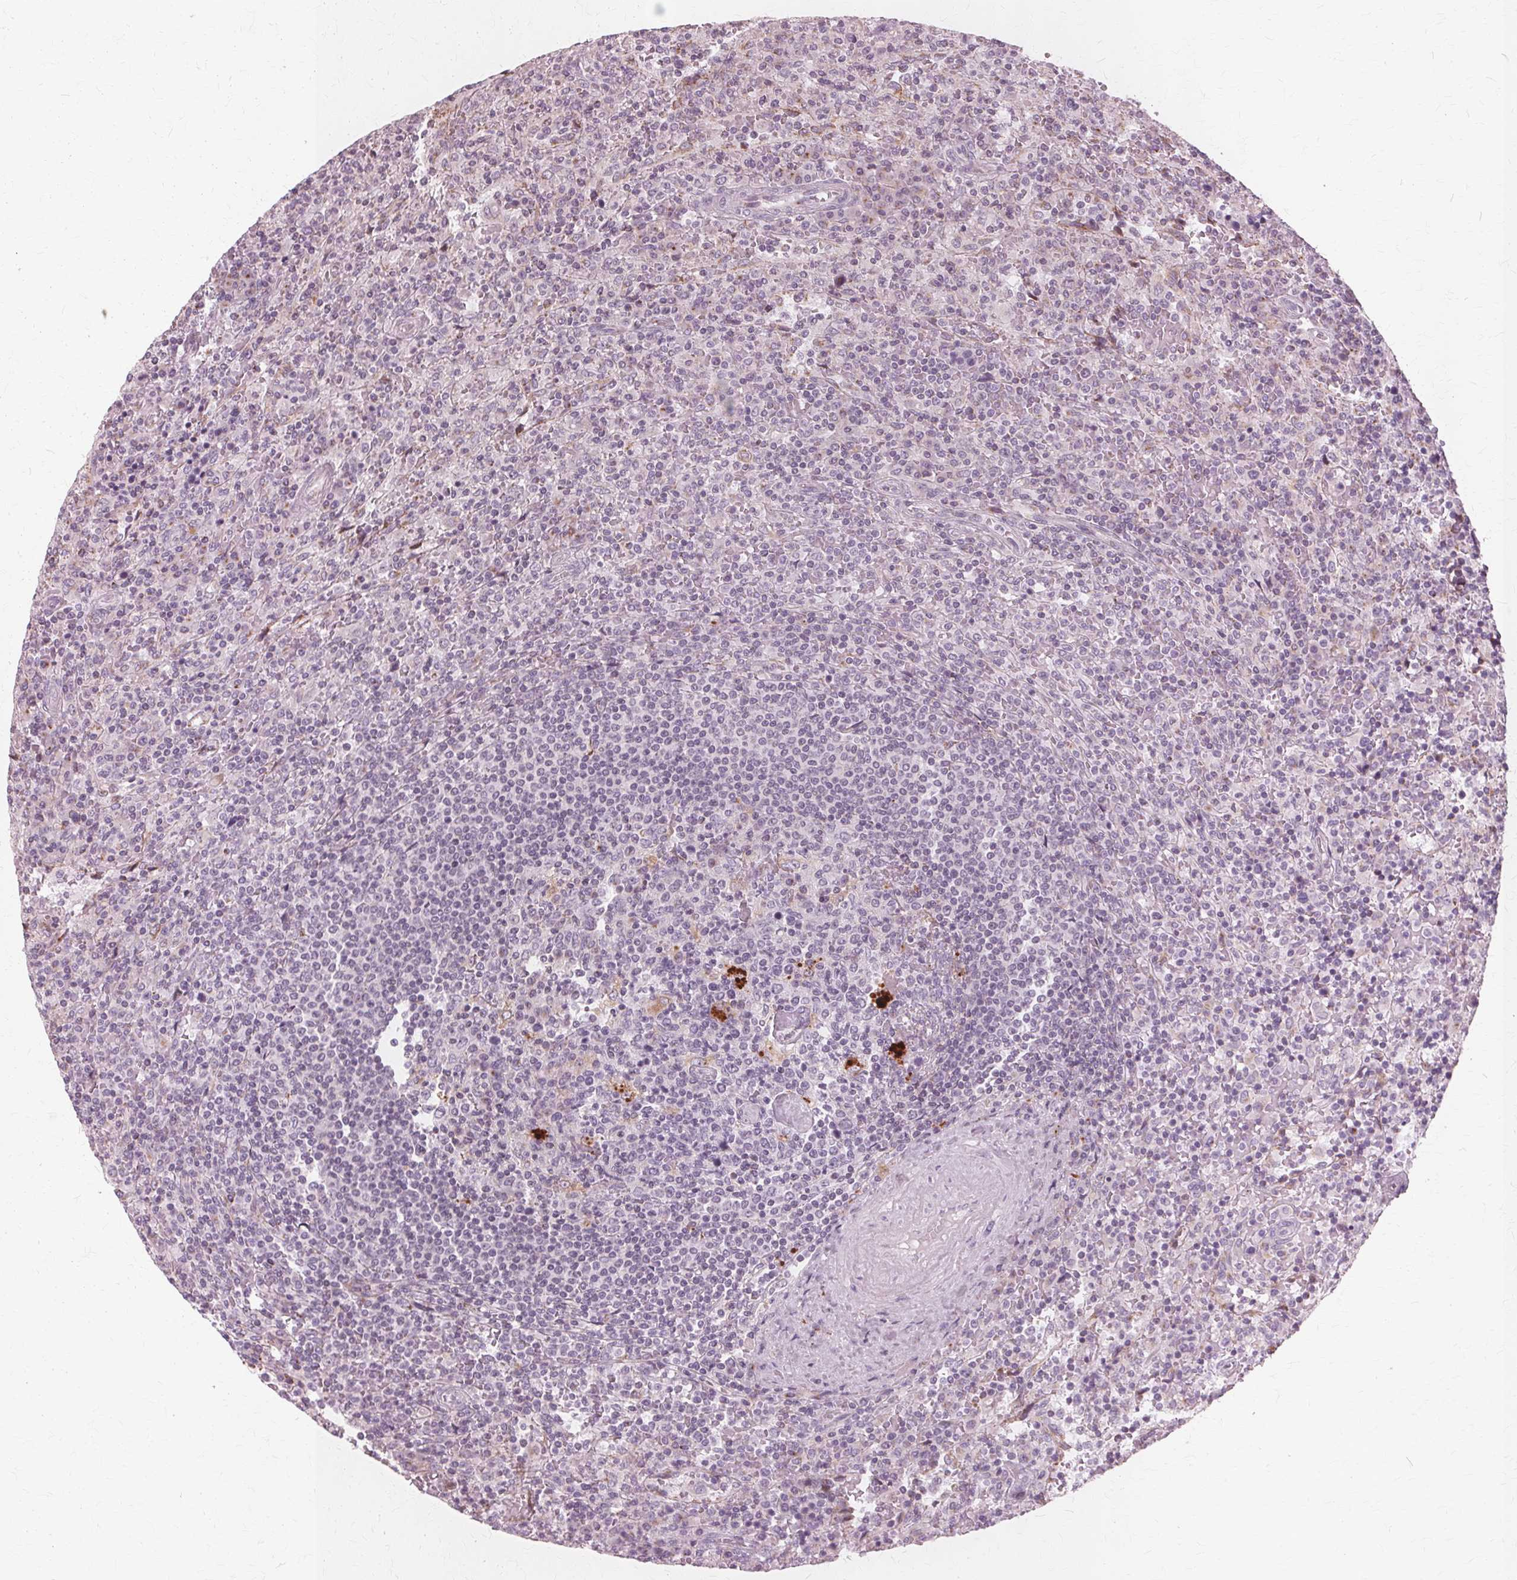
{"staining": {"intensity": "negative", "quantity": "none", "location": "none"}, "tissue": "lymphoma", "cell_type": "Tumor cells", "image_type": "cancer", "snomed": [{"axis": "morphology", "description": "Malignant lymphoma, non-Hodgkin's type, Low grade"}, {"axis": "topography", "description": "Spleen"}], "caption": "Human low-grade malignant lymphoma, non-Hodgkin's type stained for a protein using immunohistochemistry shows no positivity in tumor cells.", "gene": "DNASE2", "patient": {"sex": "male", "age": 62}}